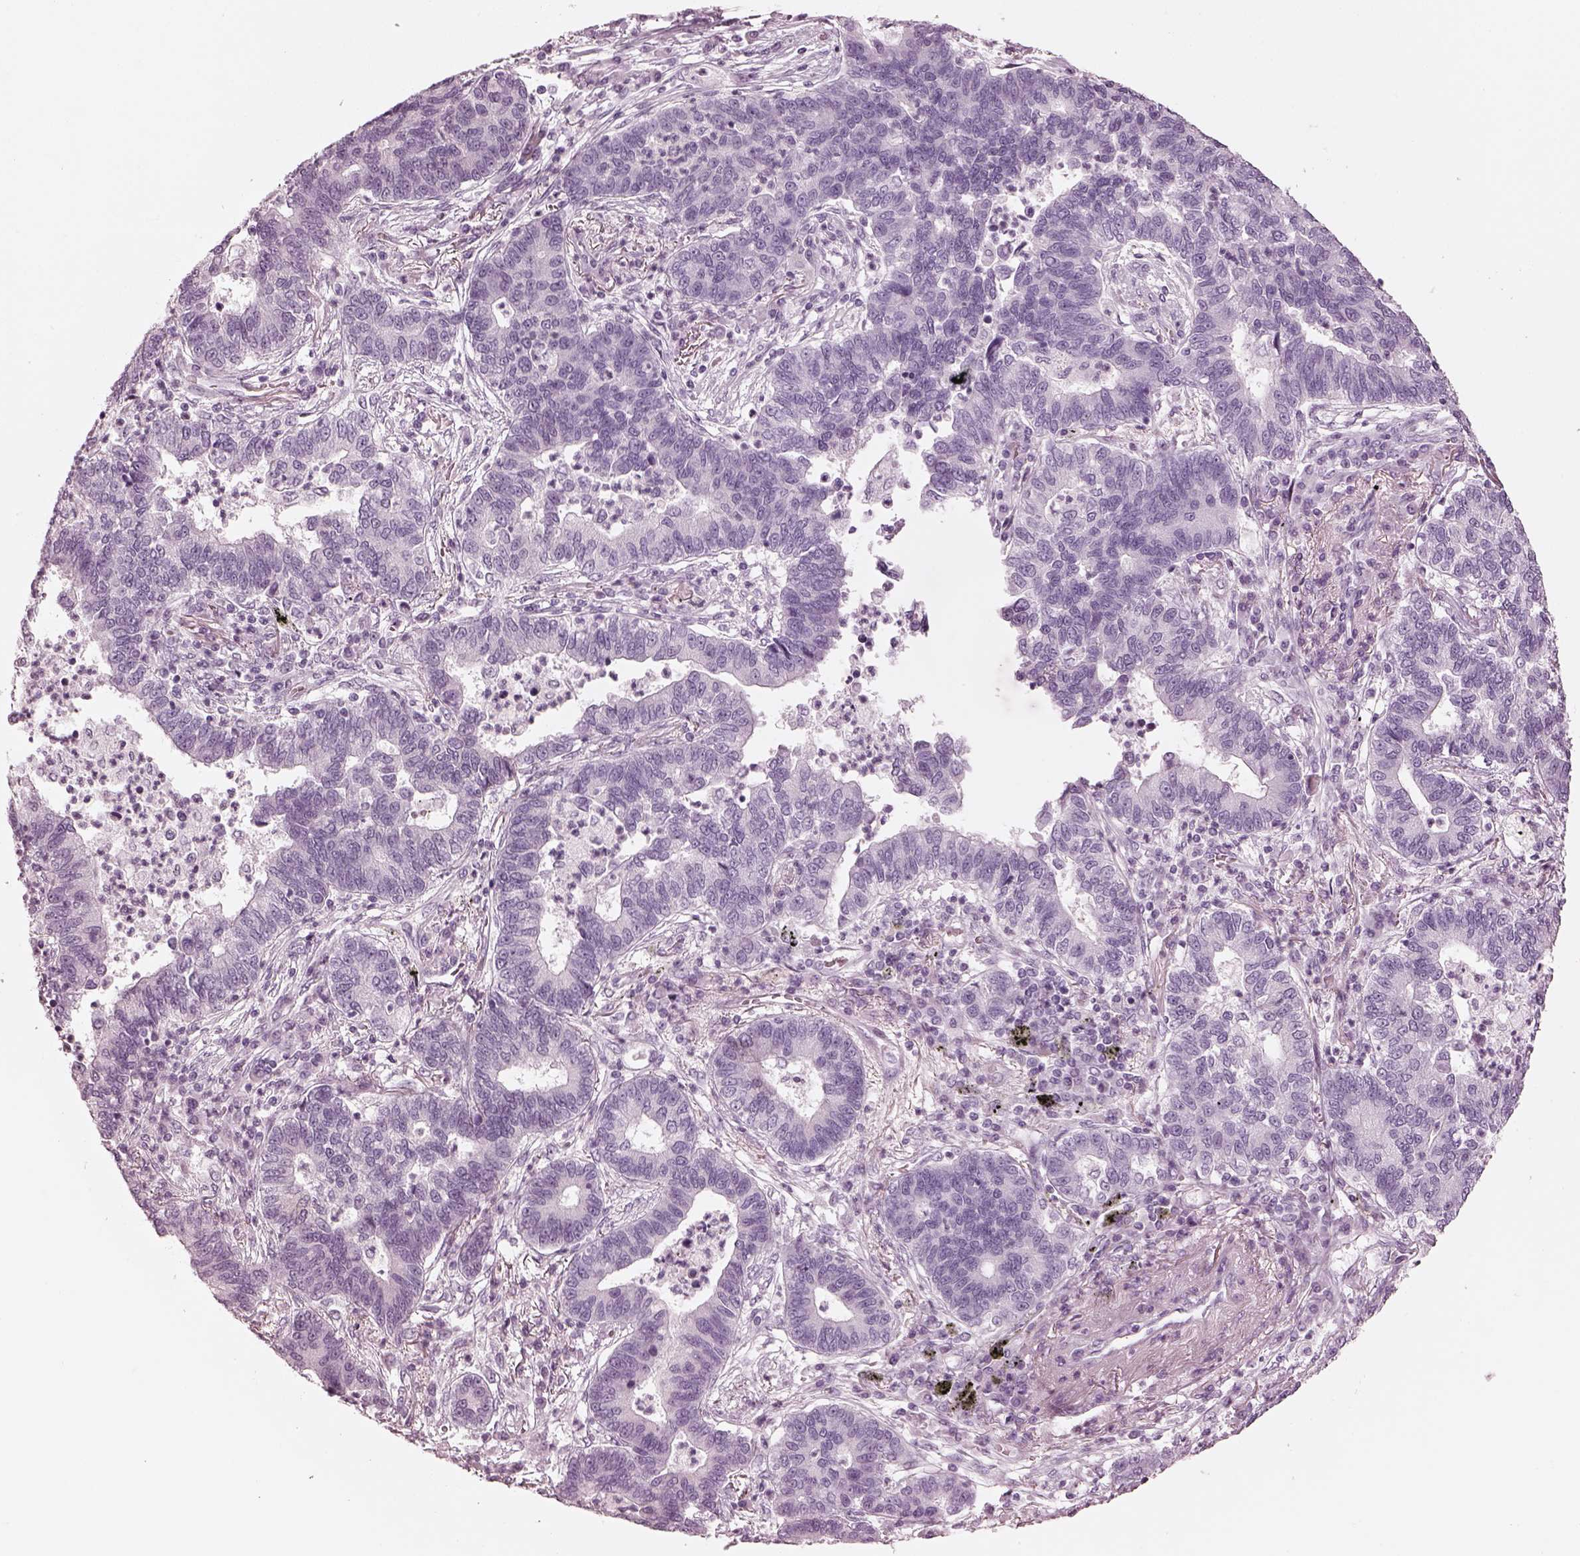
{"staining": {"intensity": "negative", "quantity": "none", "location": "none"}, "tissue": "lung cancer", "cell_type": "Tumor cells", "image_type": "cancer", "snomed": [{"axis": "morphology", "description": "Adenocarcinoma, NOS"}, {"axis": "topography", "description": "Lung"}], "caption": "Adenocarcinoma (lung) stained for a protein using IHC reveals no expression tumor cells.", "gene": "OPN4", "patient": {"sex": "female", "age": 57}}